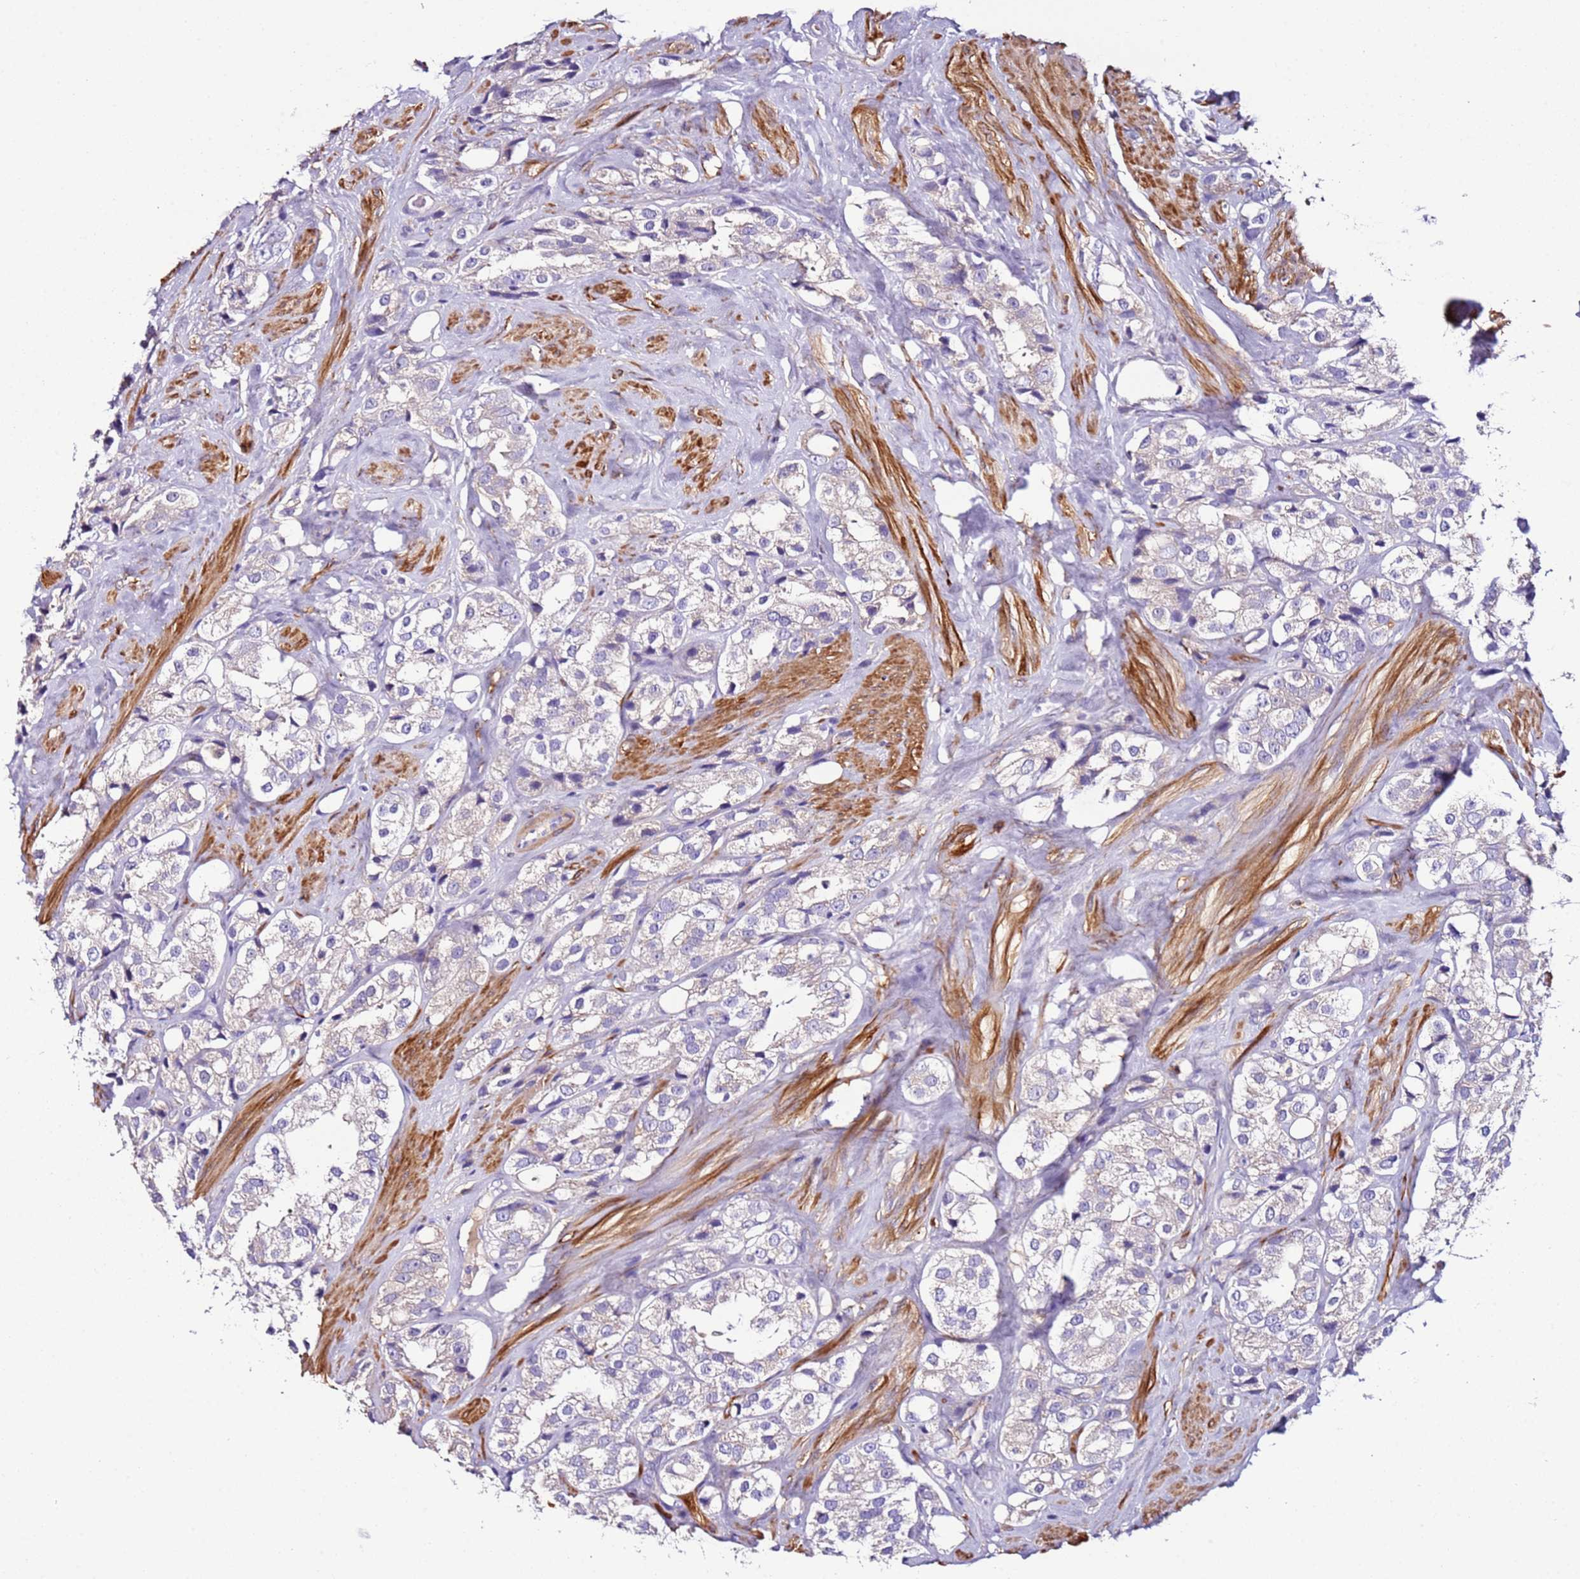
{"staining": {"intensity": "negative", "quantity": "none", "location": "none"}, "tissue": "prostate cancer", "cell_type": "Tumor cells", "image_type": "cancer", "snomed": [{"axis": "morphology", "description": "Adenocarcinoma, NOS"}, {"axis": "topography", "description": "Prostate"}], "caption": "Adenocarcinoma (prostate) was stained to show a protein in brown. There is no significant positivity in tumor cells.", "gene": "FAM174C", "patient": {"sex": "male", "age": 79}}